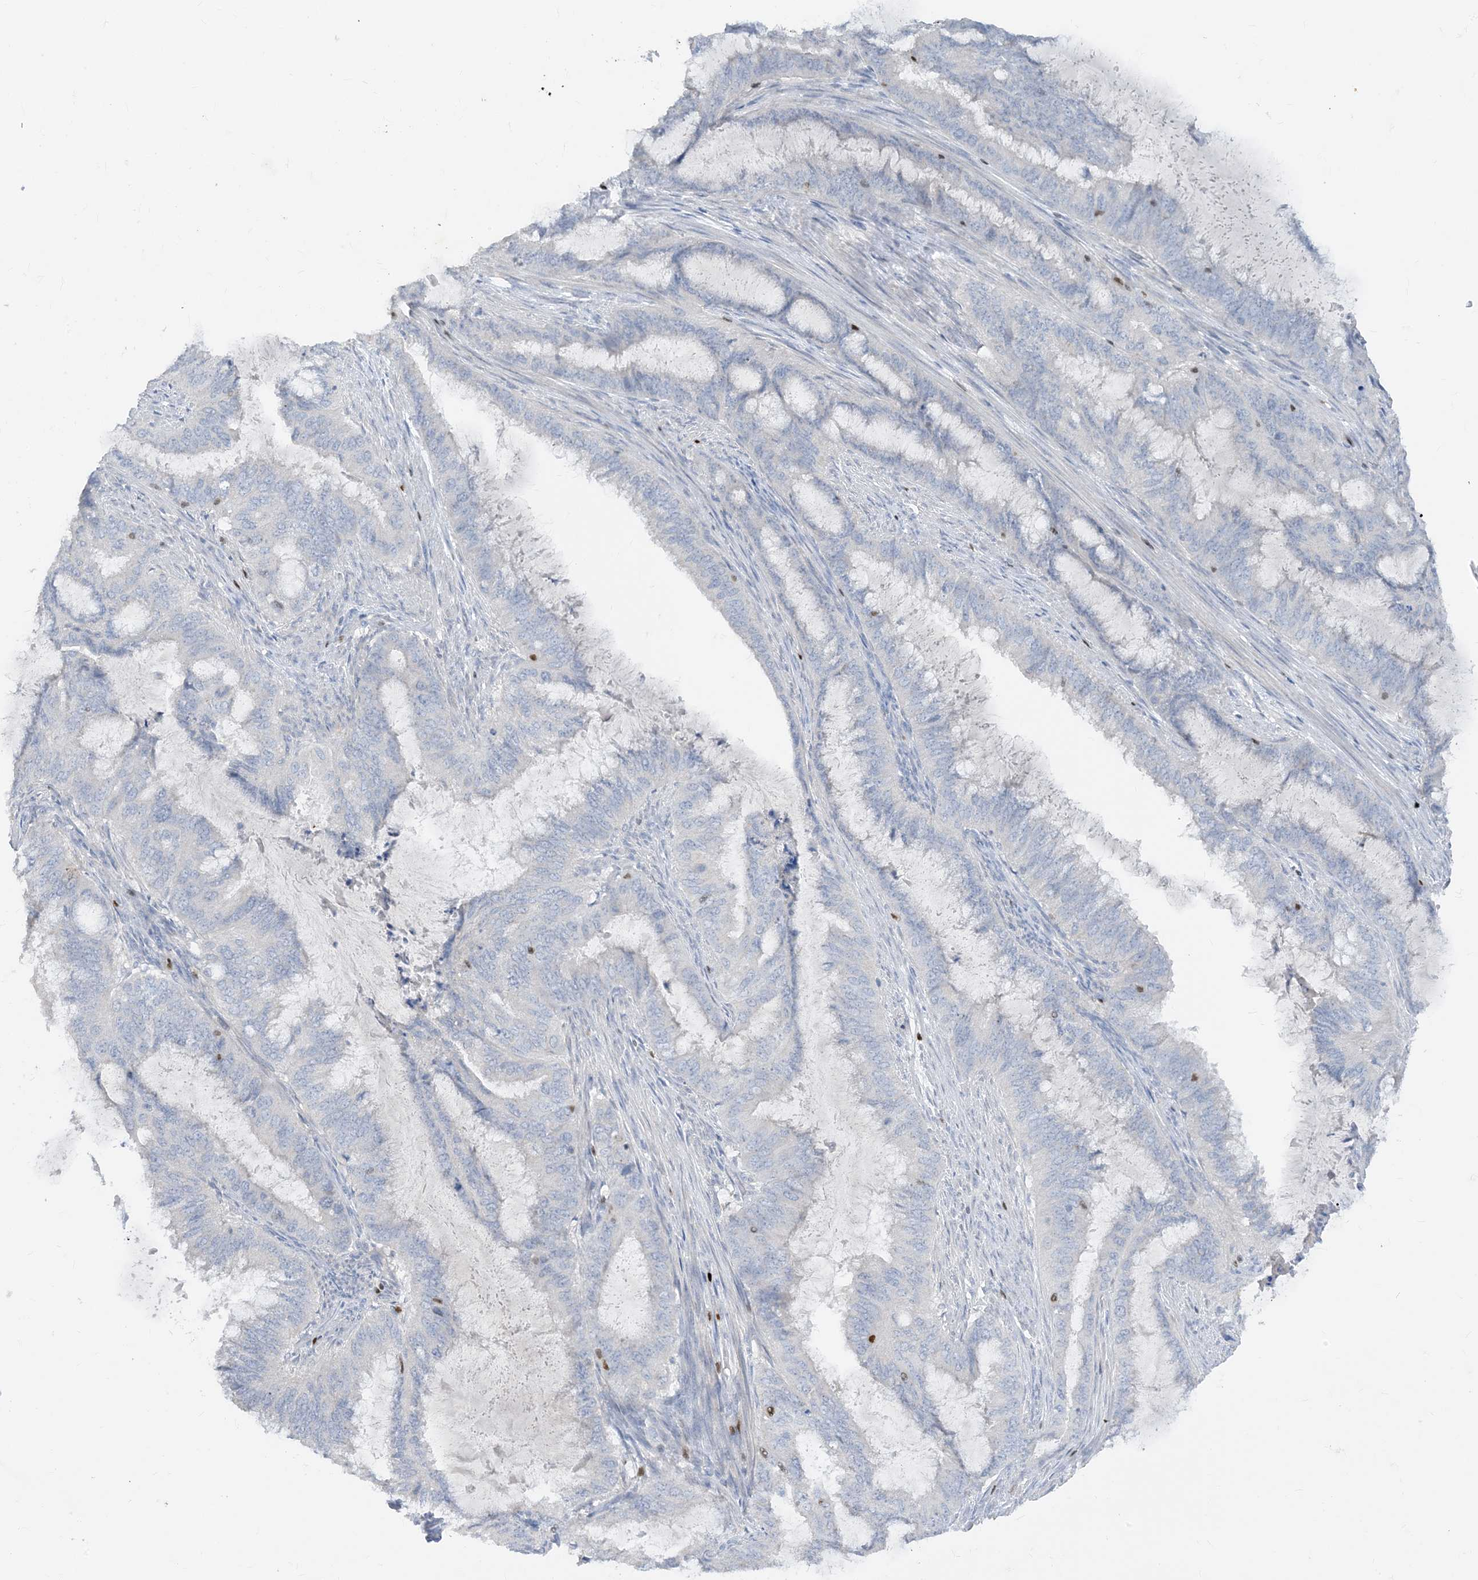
{"staining": {"intensity": "negative", "quantity": "none", "location": "none"}, "tissue": "endometrial cancer", "cell_type": "Tumor cells", "image_type": "cancer", "snomed": [{"axis": "morphology", "description": "Adenocarcinoma, NOS"}, {"axis": "topography", "description": "Endometrium"}], "caption": "The immunohistochemistry (IHC) photomicrograph has no significant staining in tumor cells of adenocarcinoma (endometrial) tissue.", "gene": "TBX21", "patient": {"sex": "female", "age": 51}}